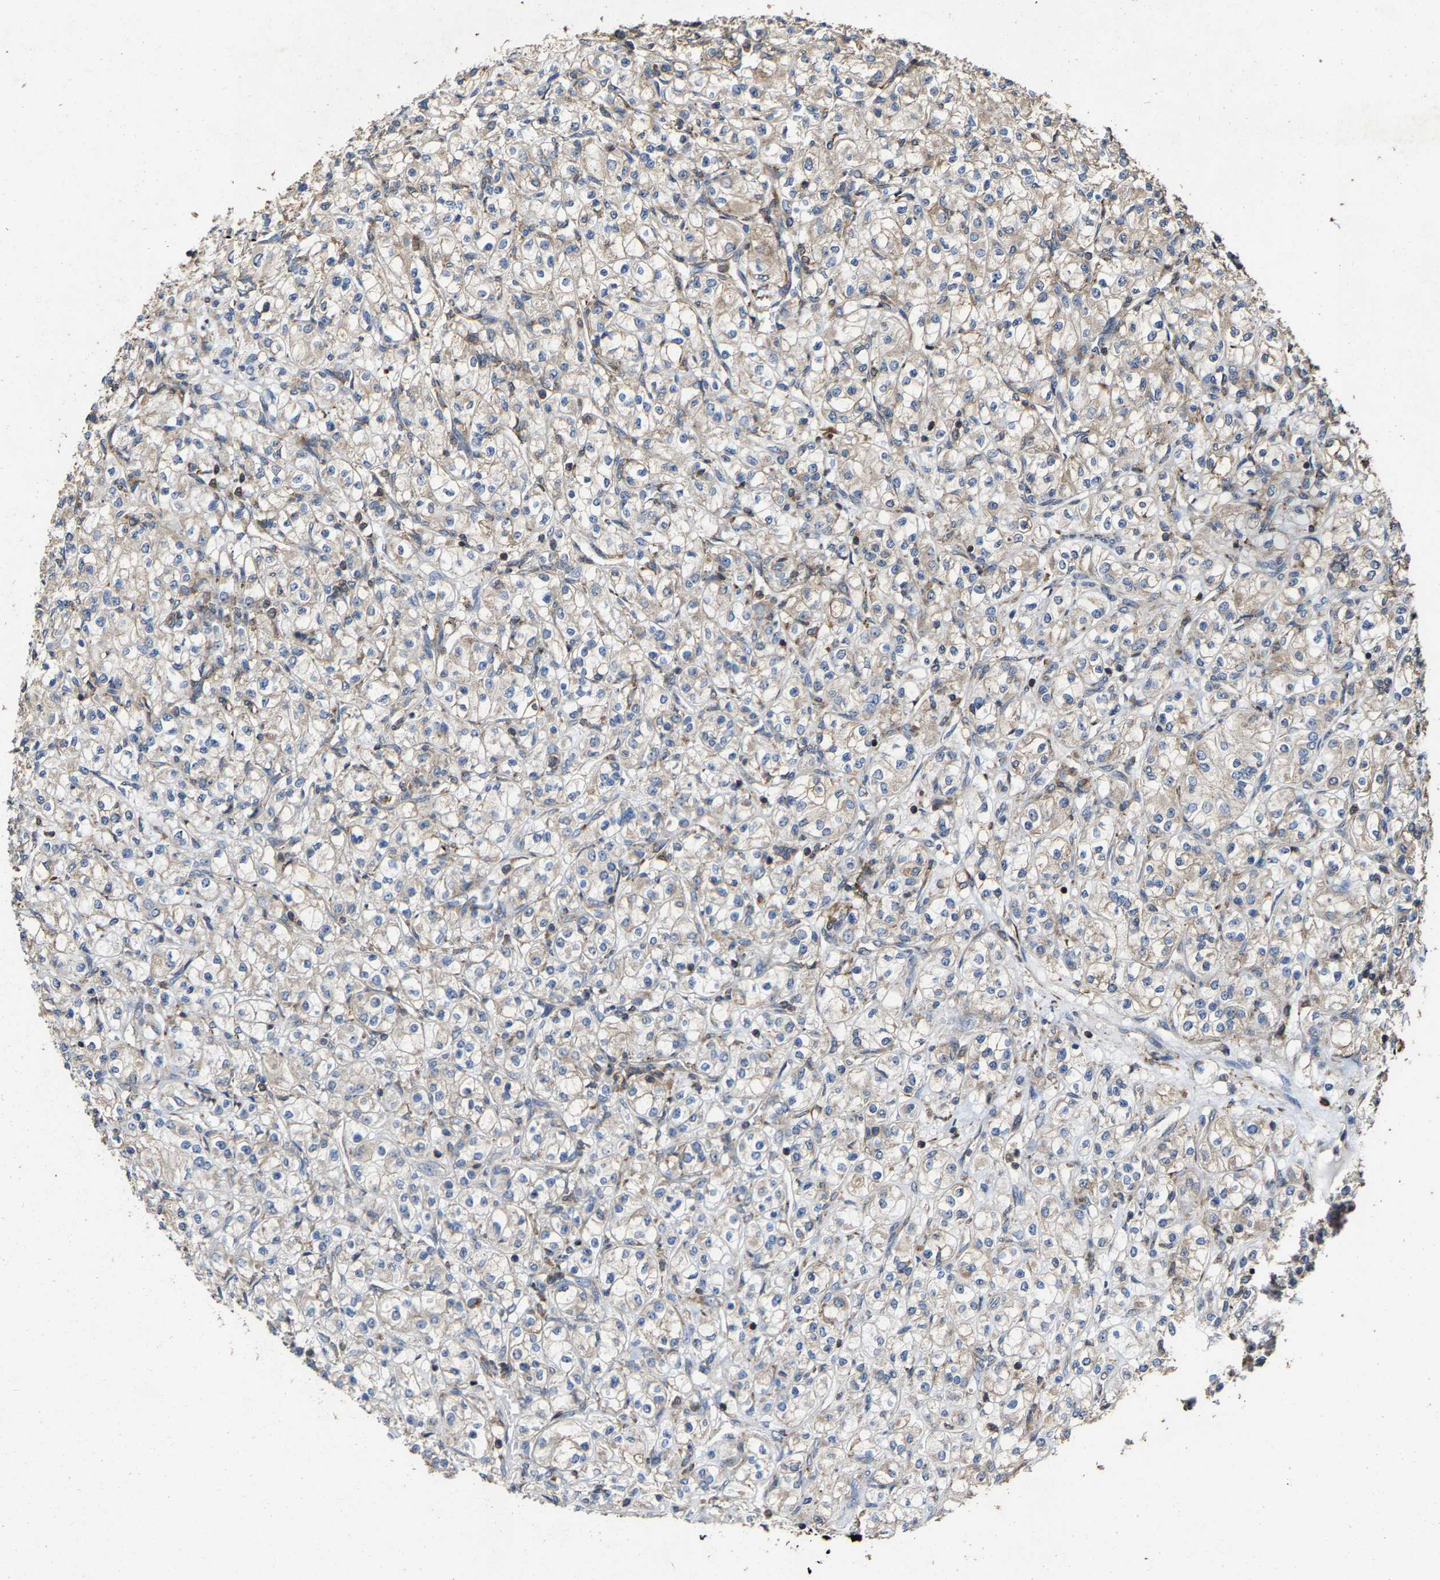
{"staining": {"intensity": "negative", "quantity": "none", "location": "none"}, "tissue": "renal cancer", "cell_type": "Tumor cells", "image_type": "cancer", "snomed": [{"axis": "morphology", "description": "Adenocarcinoma, NOS"}, {"axis": "topography", "description": "Kidney"}], "caption": "DAB immunohistochemical staining of human renal cancer (adenocarcinoma) reveals no significant expression in tumor cells.", "gene": "FGD3", "patient": {"sex": "male", "age": 77}}